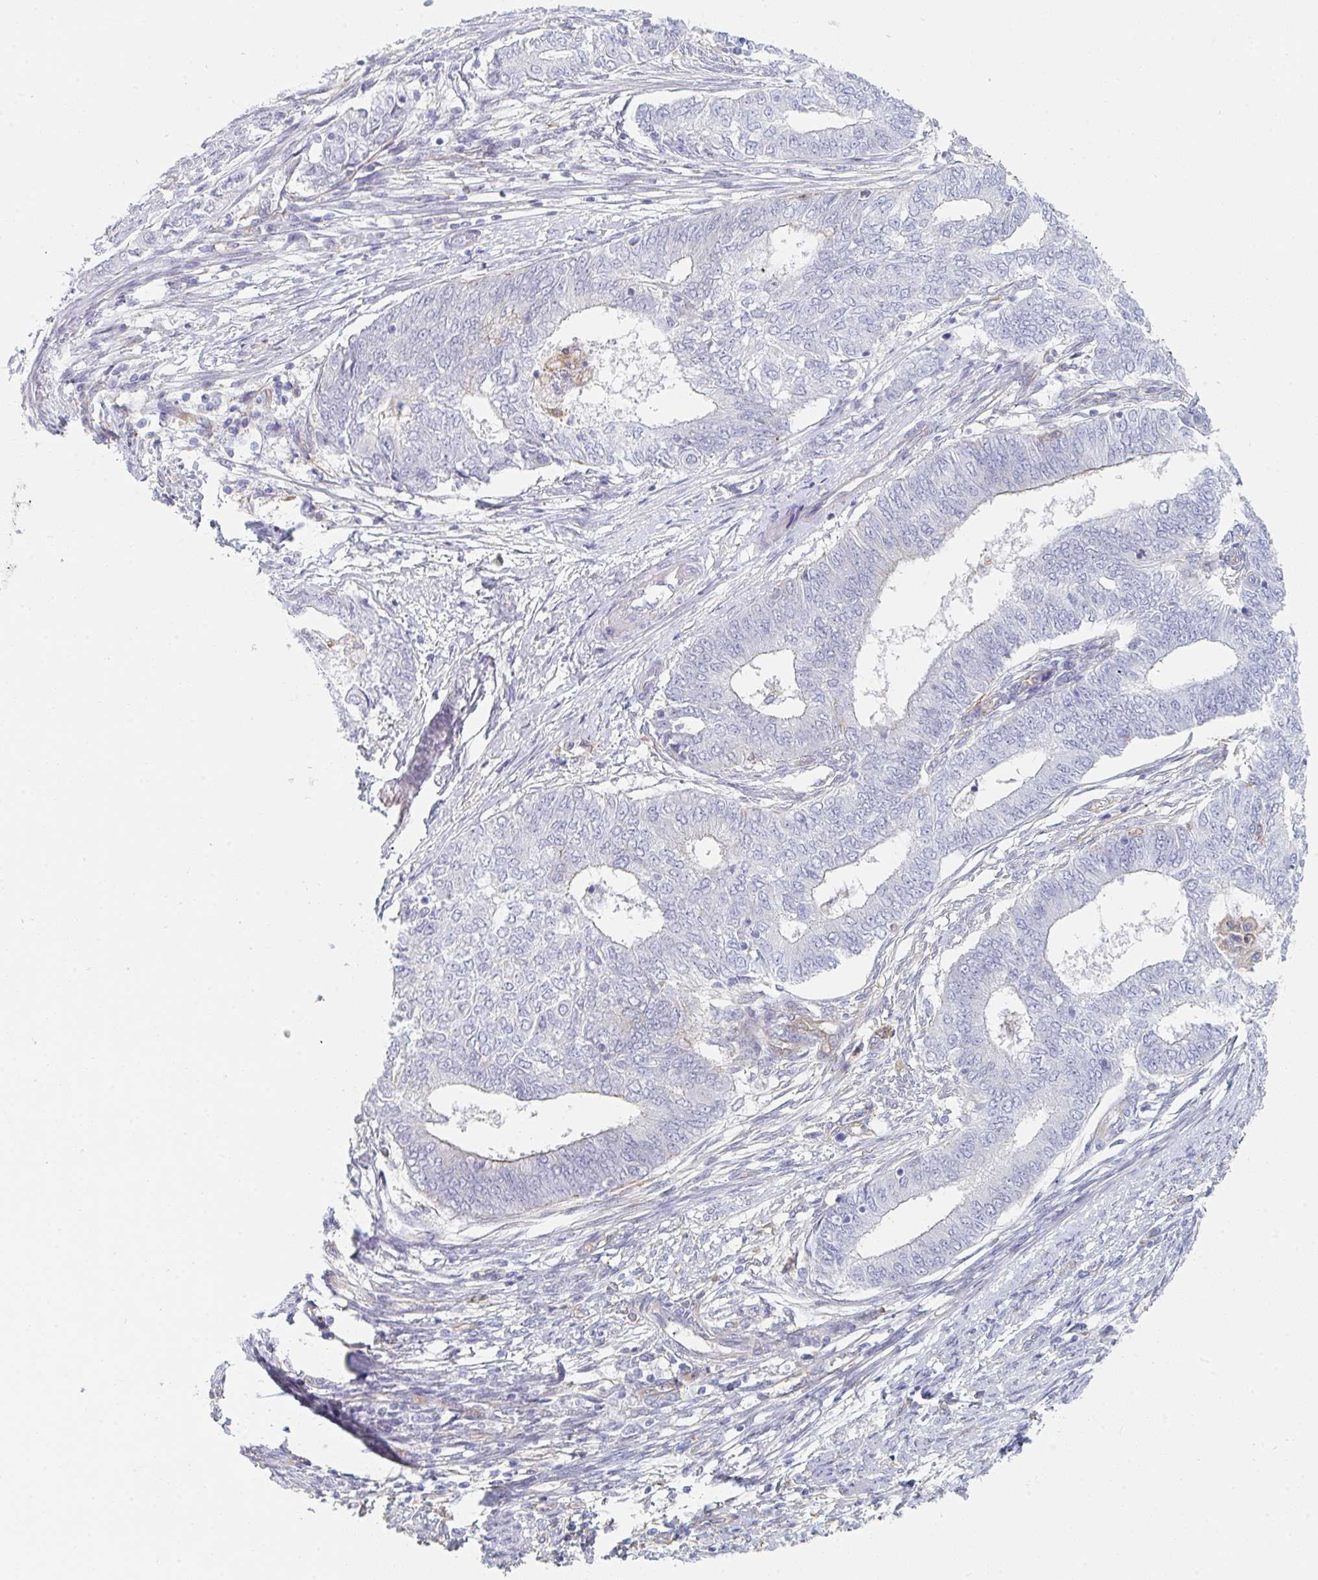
{"staining": {"intensity": "negative", "quantity": "none", "location": "none"}, "tissue": "endometrial cancer", "cell_type": "Tumor cells", "image_type": "cancer", "snomed": [{"axis": "morphology", "description": "Adenocarcinoma, NOS"}, {"axis": "topography", "description": "Endometrium"}], "caption": "This is an IHC image of adenocarcinoma (endometrial). There is no positivity in tumor cells.", "gene": "DAB2", "patient": {"sex": "female", "age": 62}}